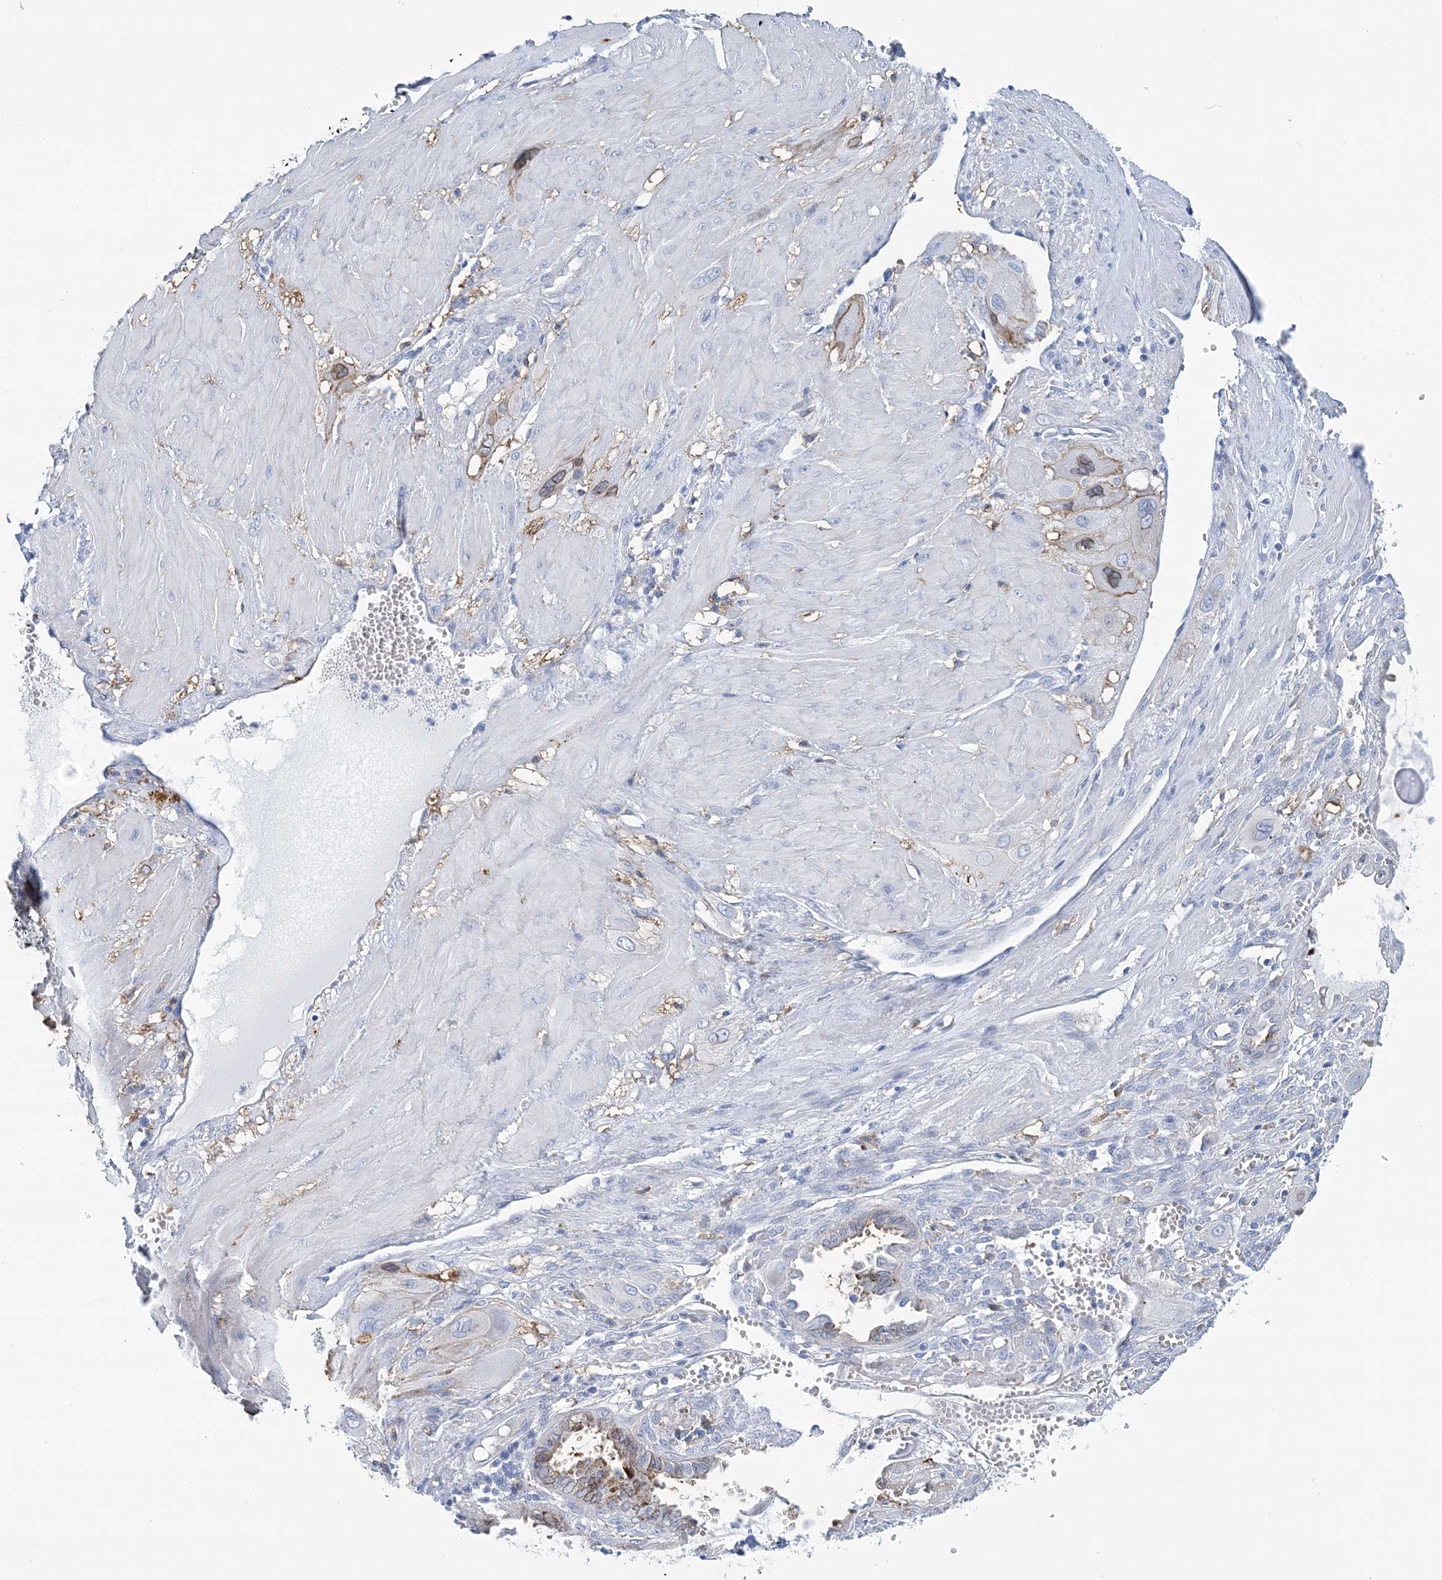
{"staining": {"intensity": "moderate", "quantity": "<25%", "location": "cytoplasmic/membranous"}, "tissue": "cervical cancer", "cell_type": "Tumor cells", "image_type": "cancer", "snomed": [{"axis": "morphology", "description": "Squamous cell carcinoma, NOS"}, {"axis": "topography", "description": "Cervix"}], "caption": "Immunohistochemistry (IHC) of human cervical cancer shows low levels of moderate cytoplasmic/membranous staining in approximately <25% of tumor cells.", "gene": "NKX6-1", "patient": {"sex": "female", "age": 34}}